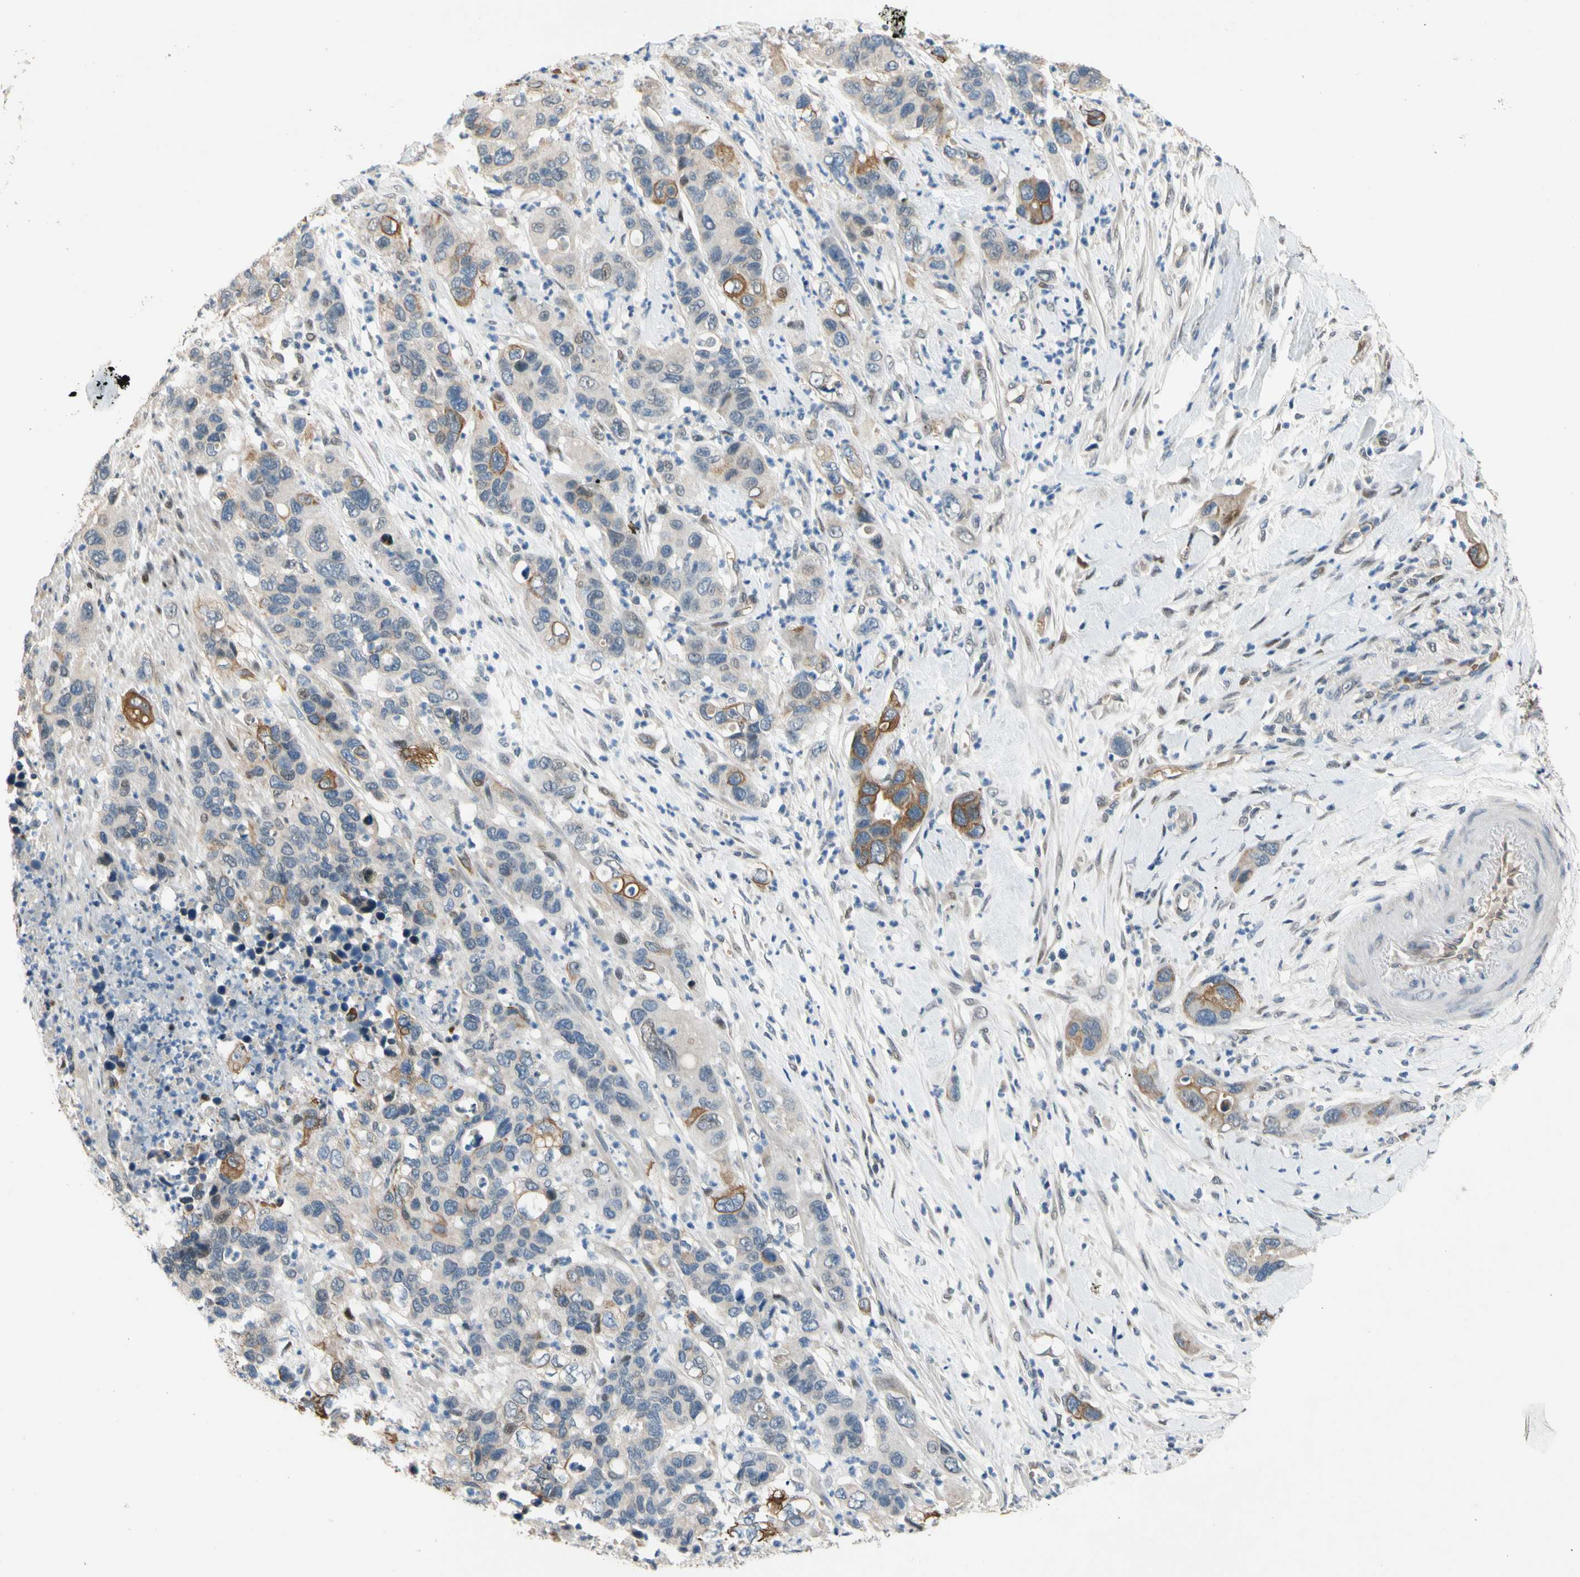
{"staining": {"intensity": "moderate", "quantity": "<25%", "location": "cytoplasmic/membranous"}, "tissue": "pancreatic cancer", "cell_type": "Tumor cells", "image_type": "cancer", "snomed": [{"axis": "morphology", "description": "Adenocarcinoma, NOS"}, {"axis": "topography", "description": "Pancreas"}], "caption": "Immunohistochemical staining of adenocarcinoma (pancreatic) exhibits low levels of moderate cytoplasmic/membranous protein staining in approximately <25% of tumor cells. The staining is performed using DAB brown chromogen to label protein expression. The nuclei are counter-stained blue using hematoxylin.", "gene": "ZNF184", "patient": {"sex": "female", "age": 71}}